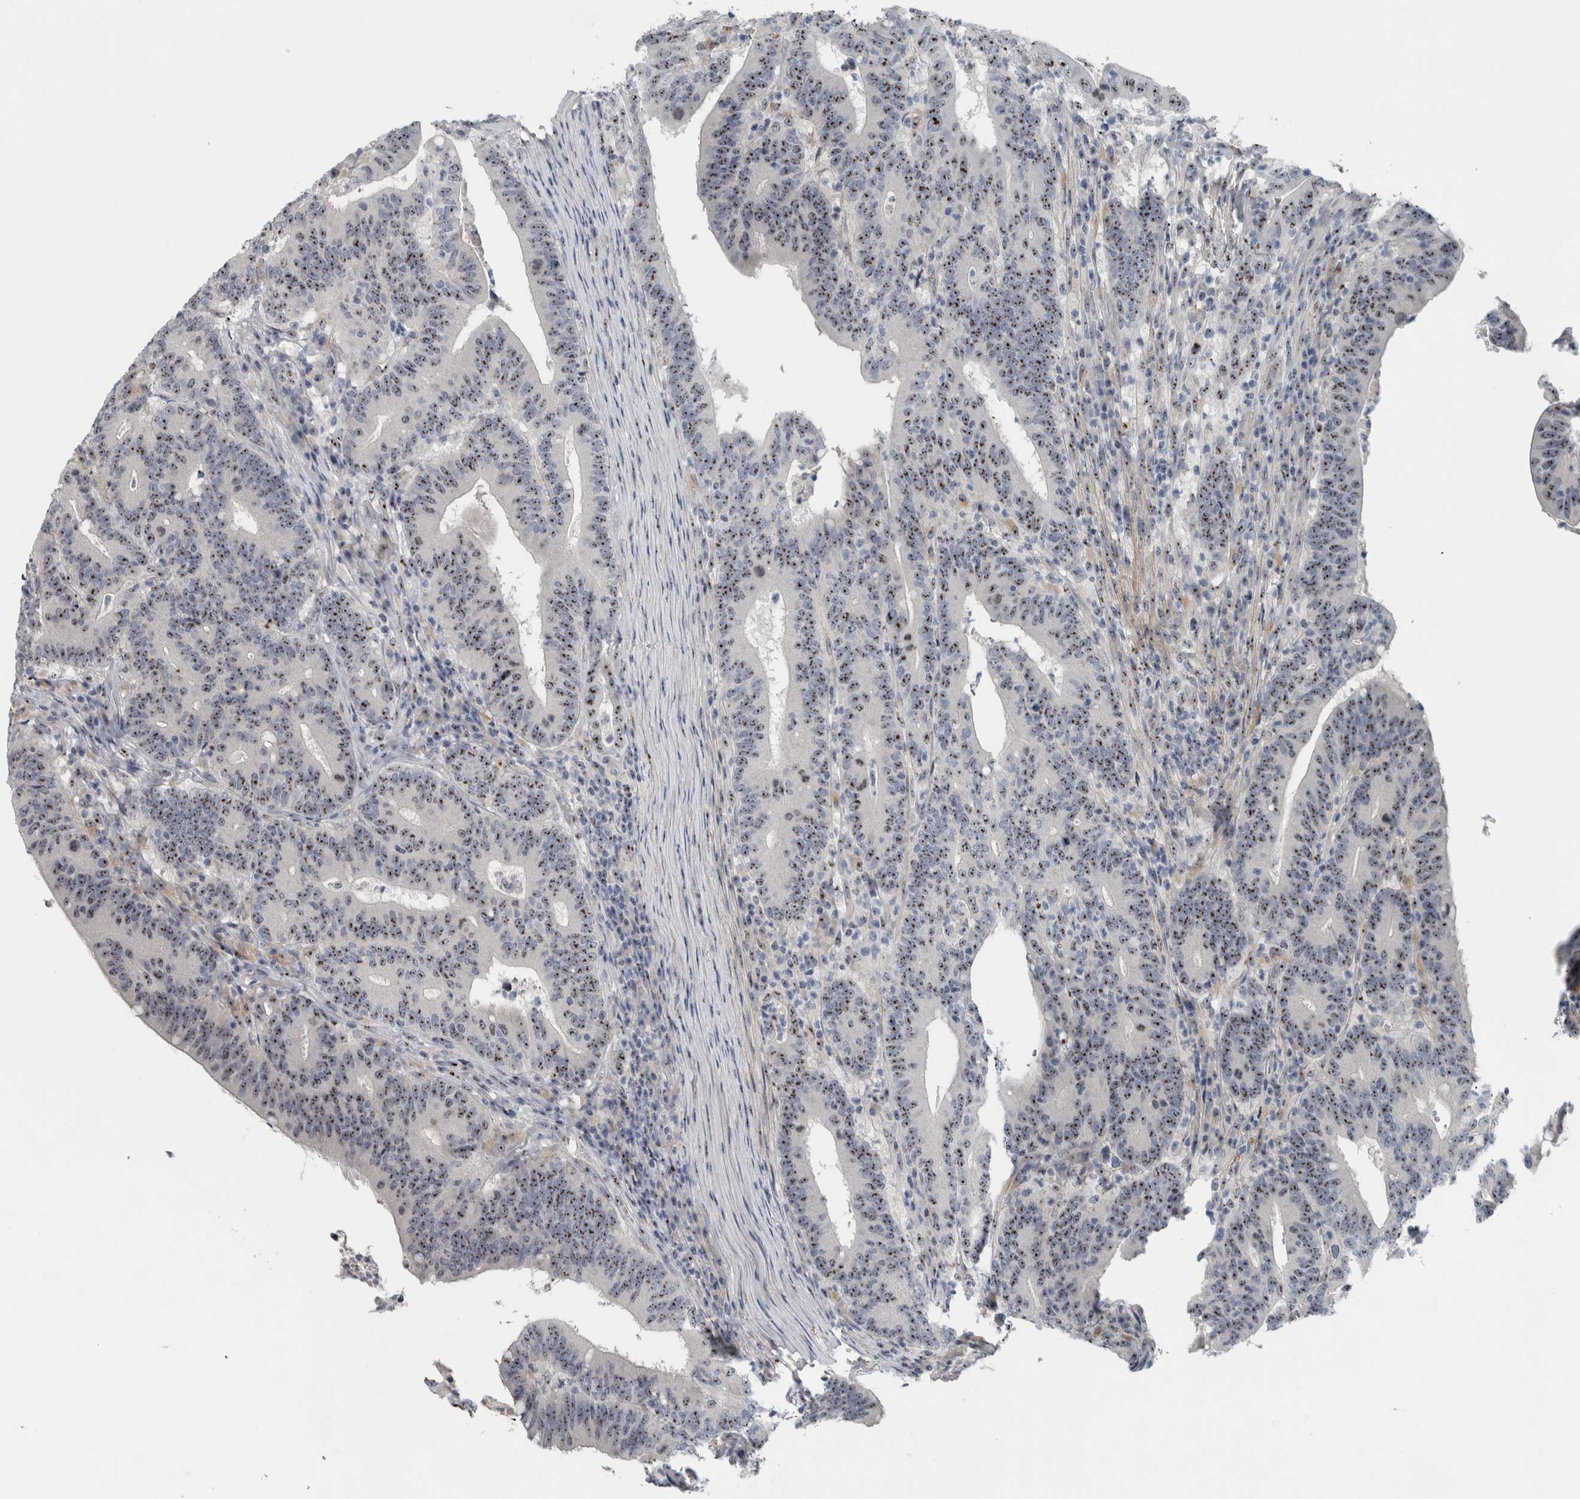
{"staining": {"intensity": "moderate", "quantity": ">75%", "location": "nuclear"}, "tissue": "colorectal cancer", "cell_type": "Tumor cells", "image_type": "cancer", "snomed": [{"axis": "morphology", "description": "Adenocarcinoma, NOS"}, {"axis": "topography", "description": "Colon"}], "caption": "Immunohistochemical staining of colorectal cancer (adenocarcinoma) exhibits medium levels of moderate nuclear expression in approximately >75% of tumor cells.", "gene": "UTP6", "patient": {"sex": "female", "age": 66}}